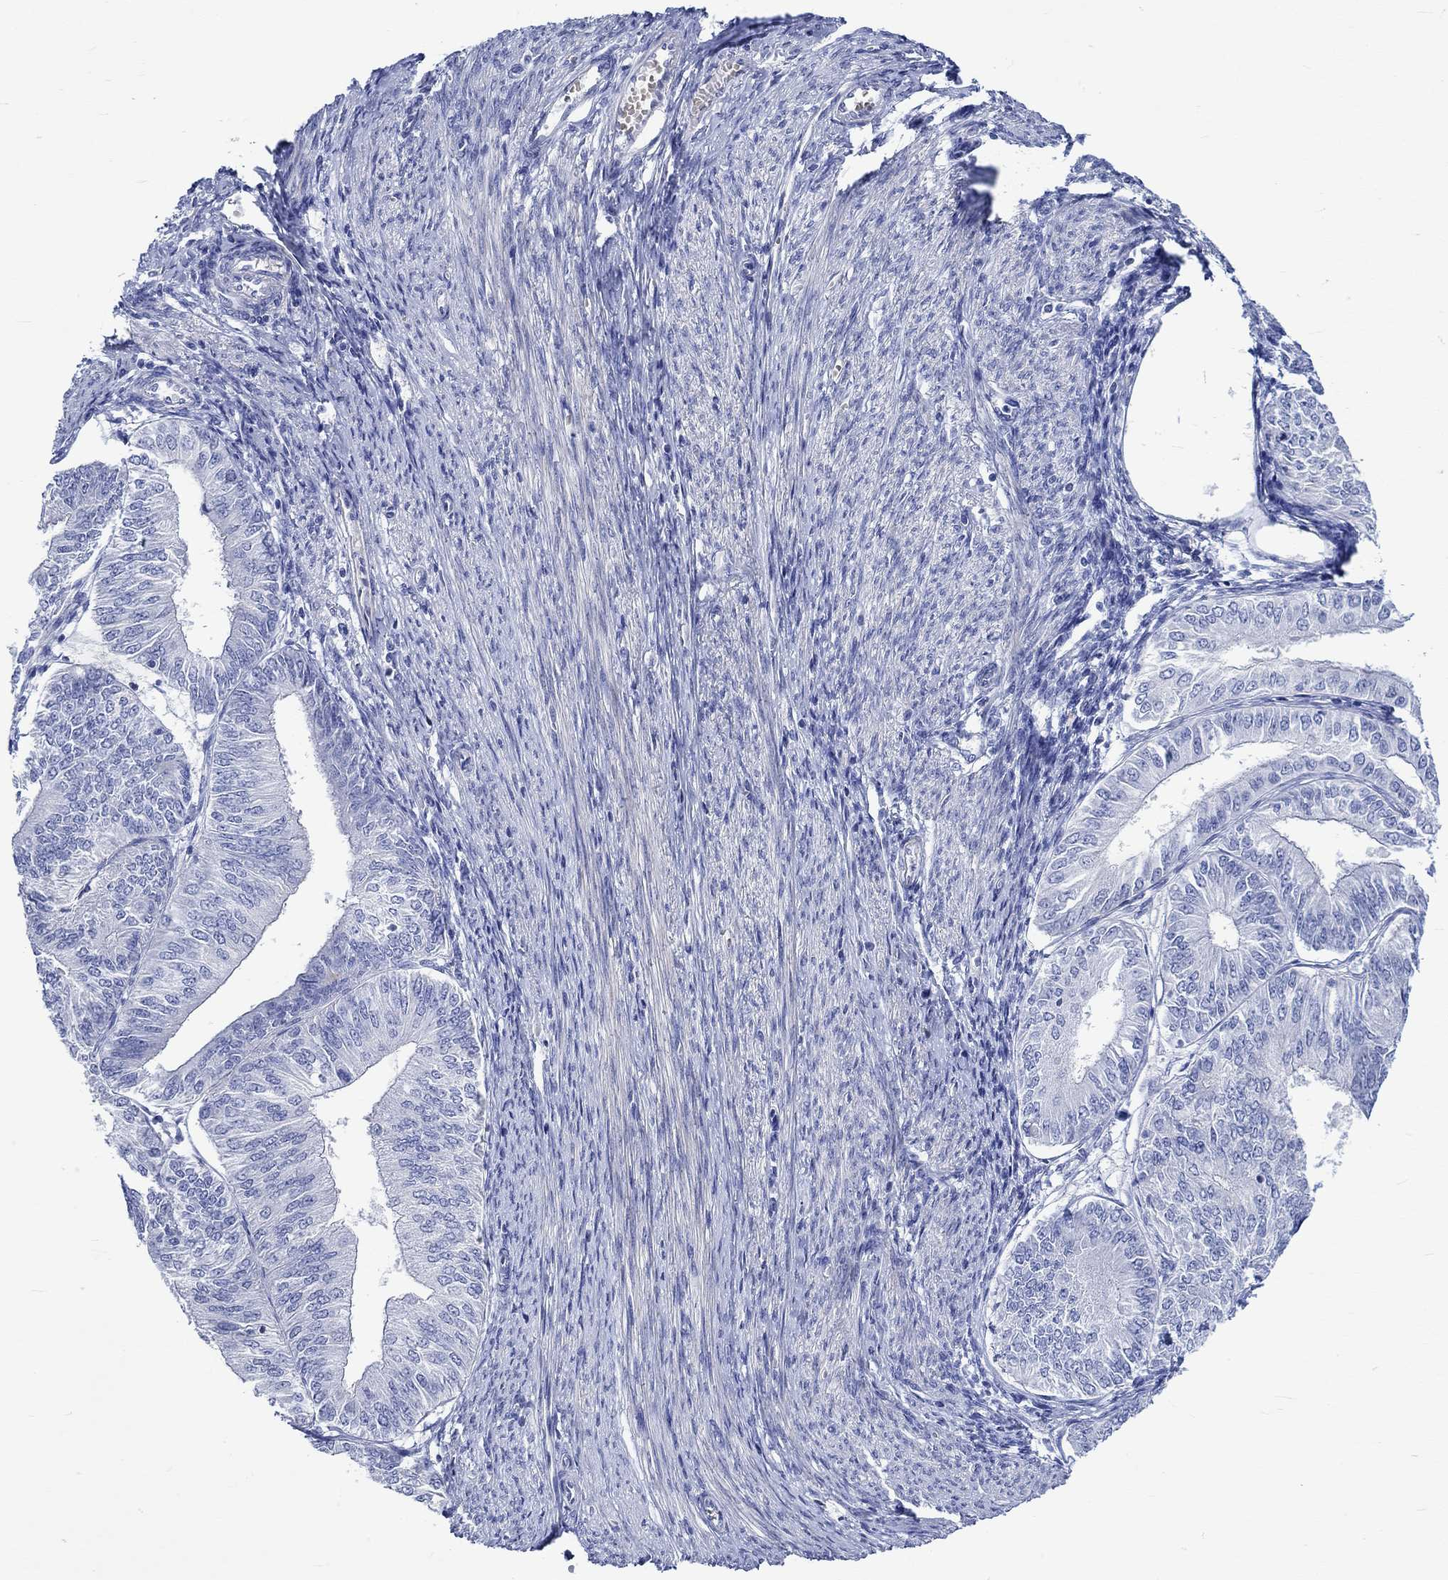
{"staining": {"intensity": "negative", "quantity": "none", "location": "none"}, "tissue": "endometrial cancer", "cell_type": "Tumor cells", "image_type": "cancer", "snomed": [{"axis": "morphology", "description": "Adenocarcinoma, NOS"}, {"axis": "topography", "description": "Endometrium"}], "caption": "Tumor cells show no significant positivity in adenocarcinoma (endometrial).", "gene": "NRIP3", "patient": {"sex": "female", "age": 58}}